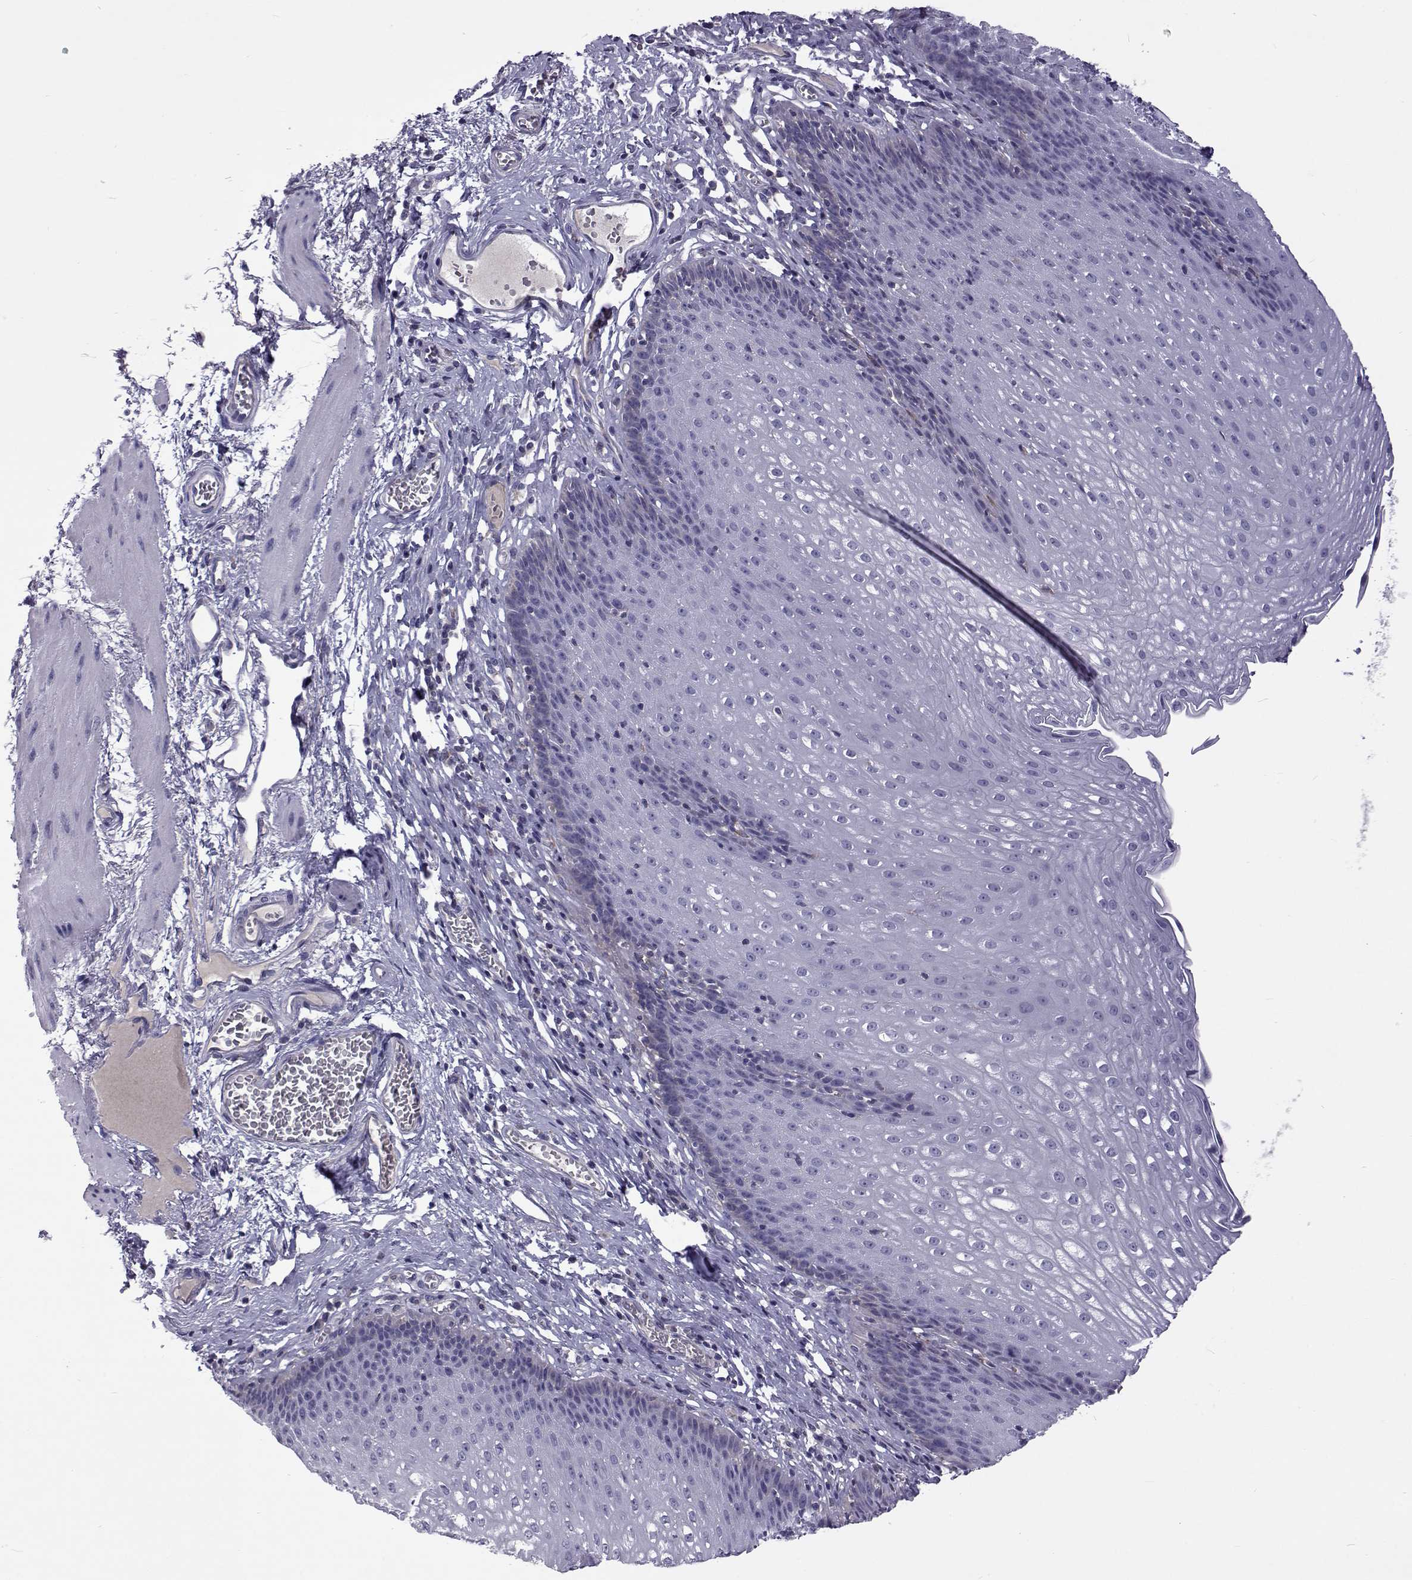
{"staining": {"intensity": "negative", "quantity": "none", "location": "none"}, "tissue": "esophagus", "cell_type": "Squamous epithelial cells", "image_type": "normal", "snomed": [{"axis": "morphology", "description": "Normal tissue, NOS"}, {"axis": "topography", "description": "Esophagus"}], "caption": "Human esophagus stained for a protein using IHC exhibits no staining in squamous epithelial cells.", "gene": "TCF15", "patient": {"sex": "male", "age": 72}}